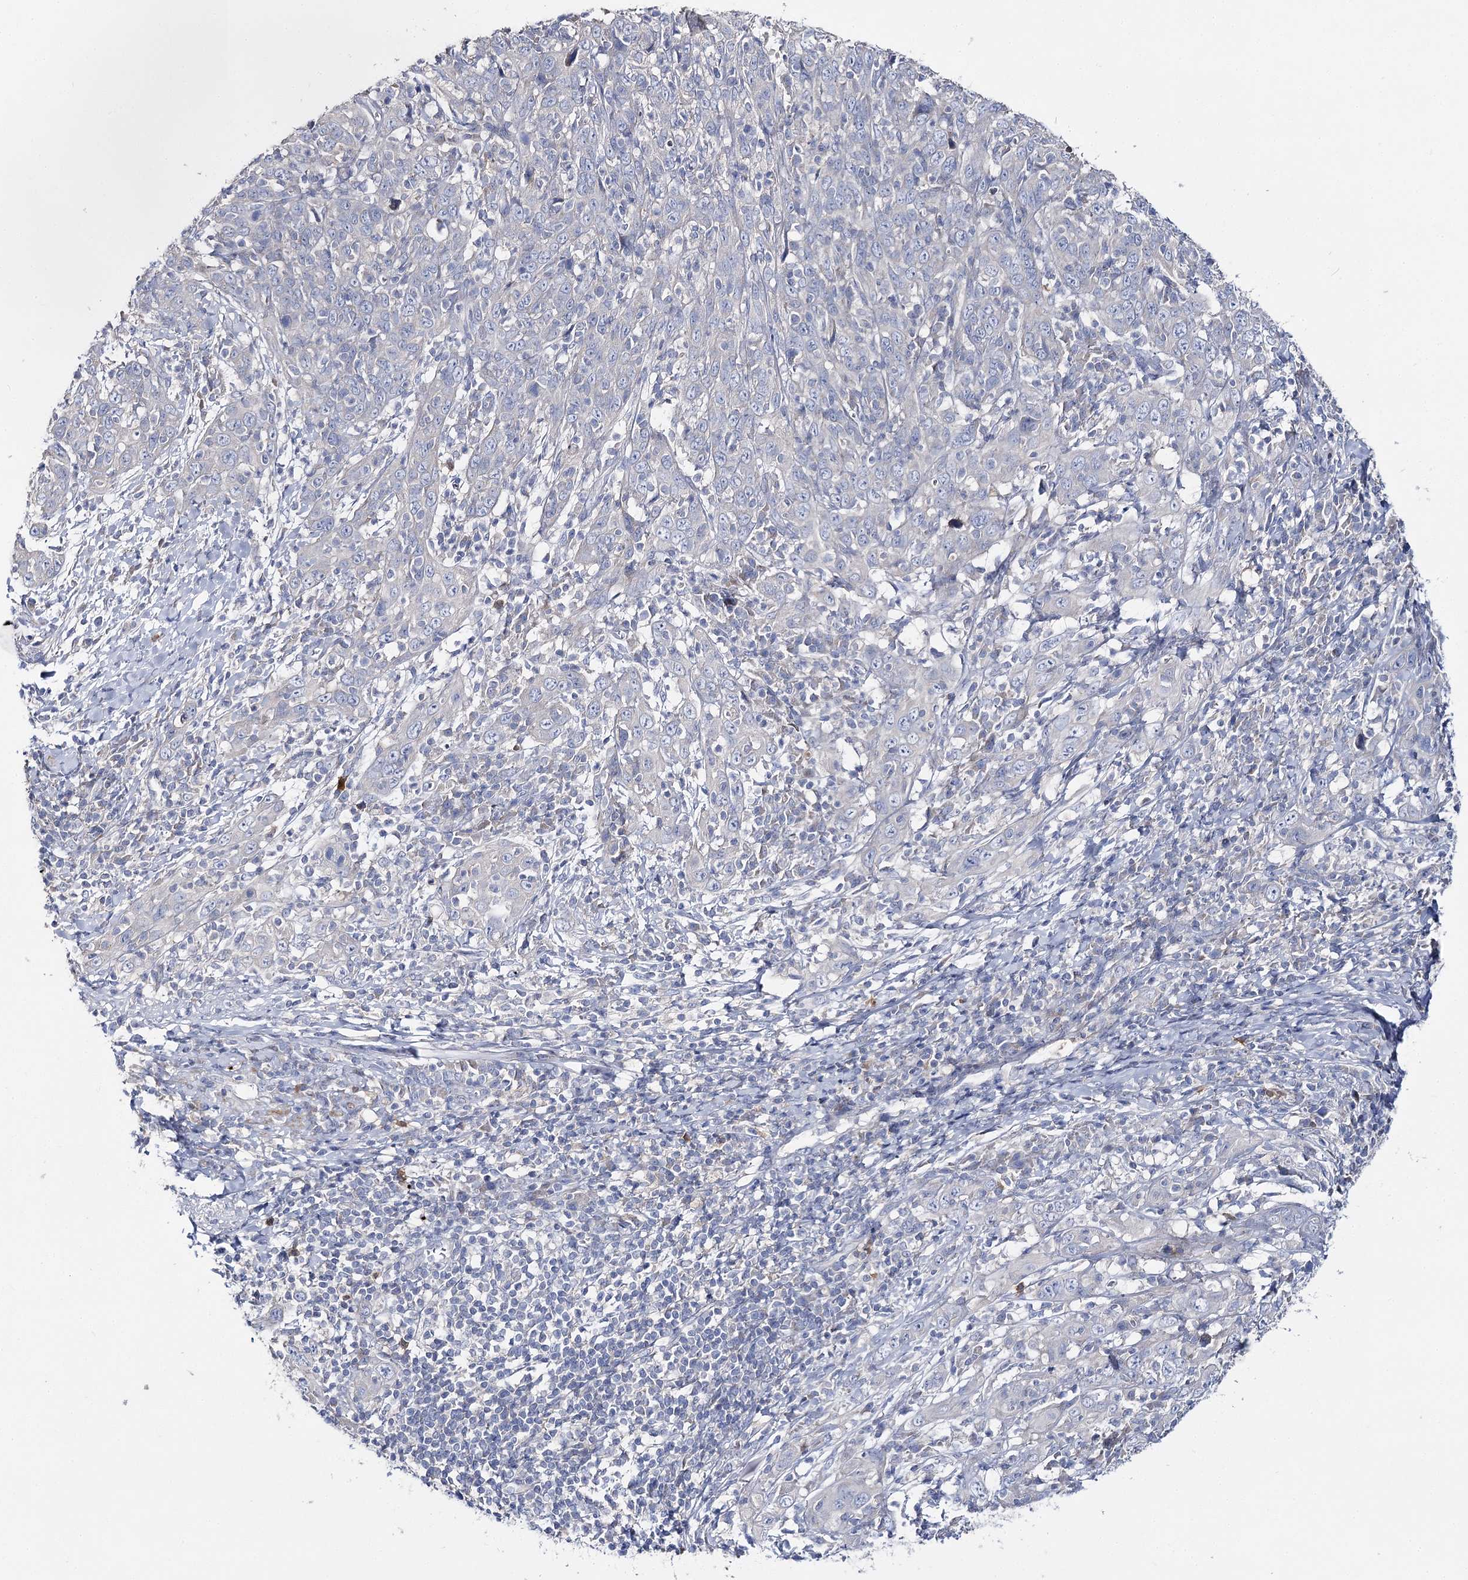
{"staining": {"intensity": "negative", "quantity": "none", "location": "none"}, "tissue": "cervical cancer", "cell_type": "Tumor cells", "image_type": "cancer", "snomed": [{"axis": "morphology", "description": "Squamous cell carcinoma, NOS"}, {"axis": "topography", "description": "Cervix"}], "caption": "The immunohistochemistry micrograph has no significant expression in tumor cells of cervical cancer (squamous cell carcinoma) tissue.", "gene": "NRAP", "patient": {"sex": "female", "age": 46}}